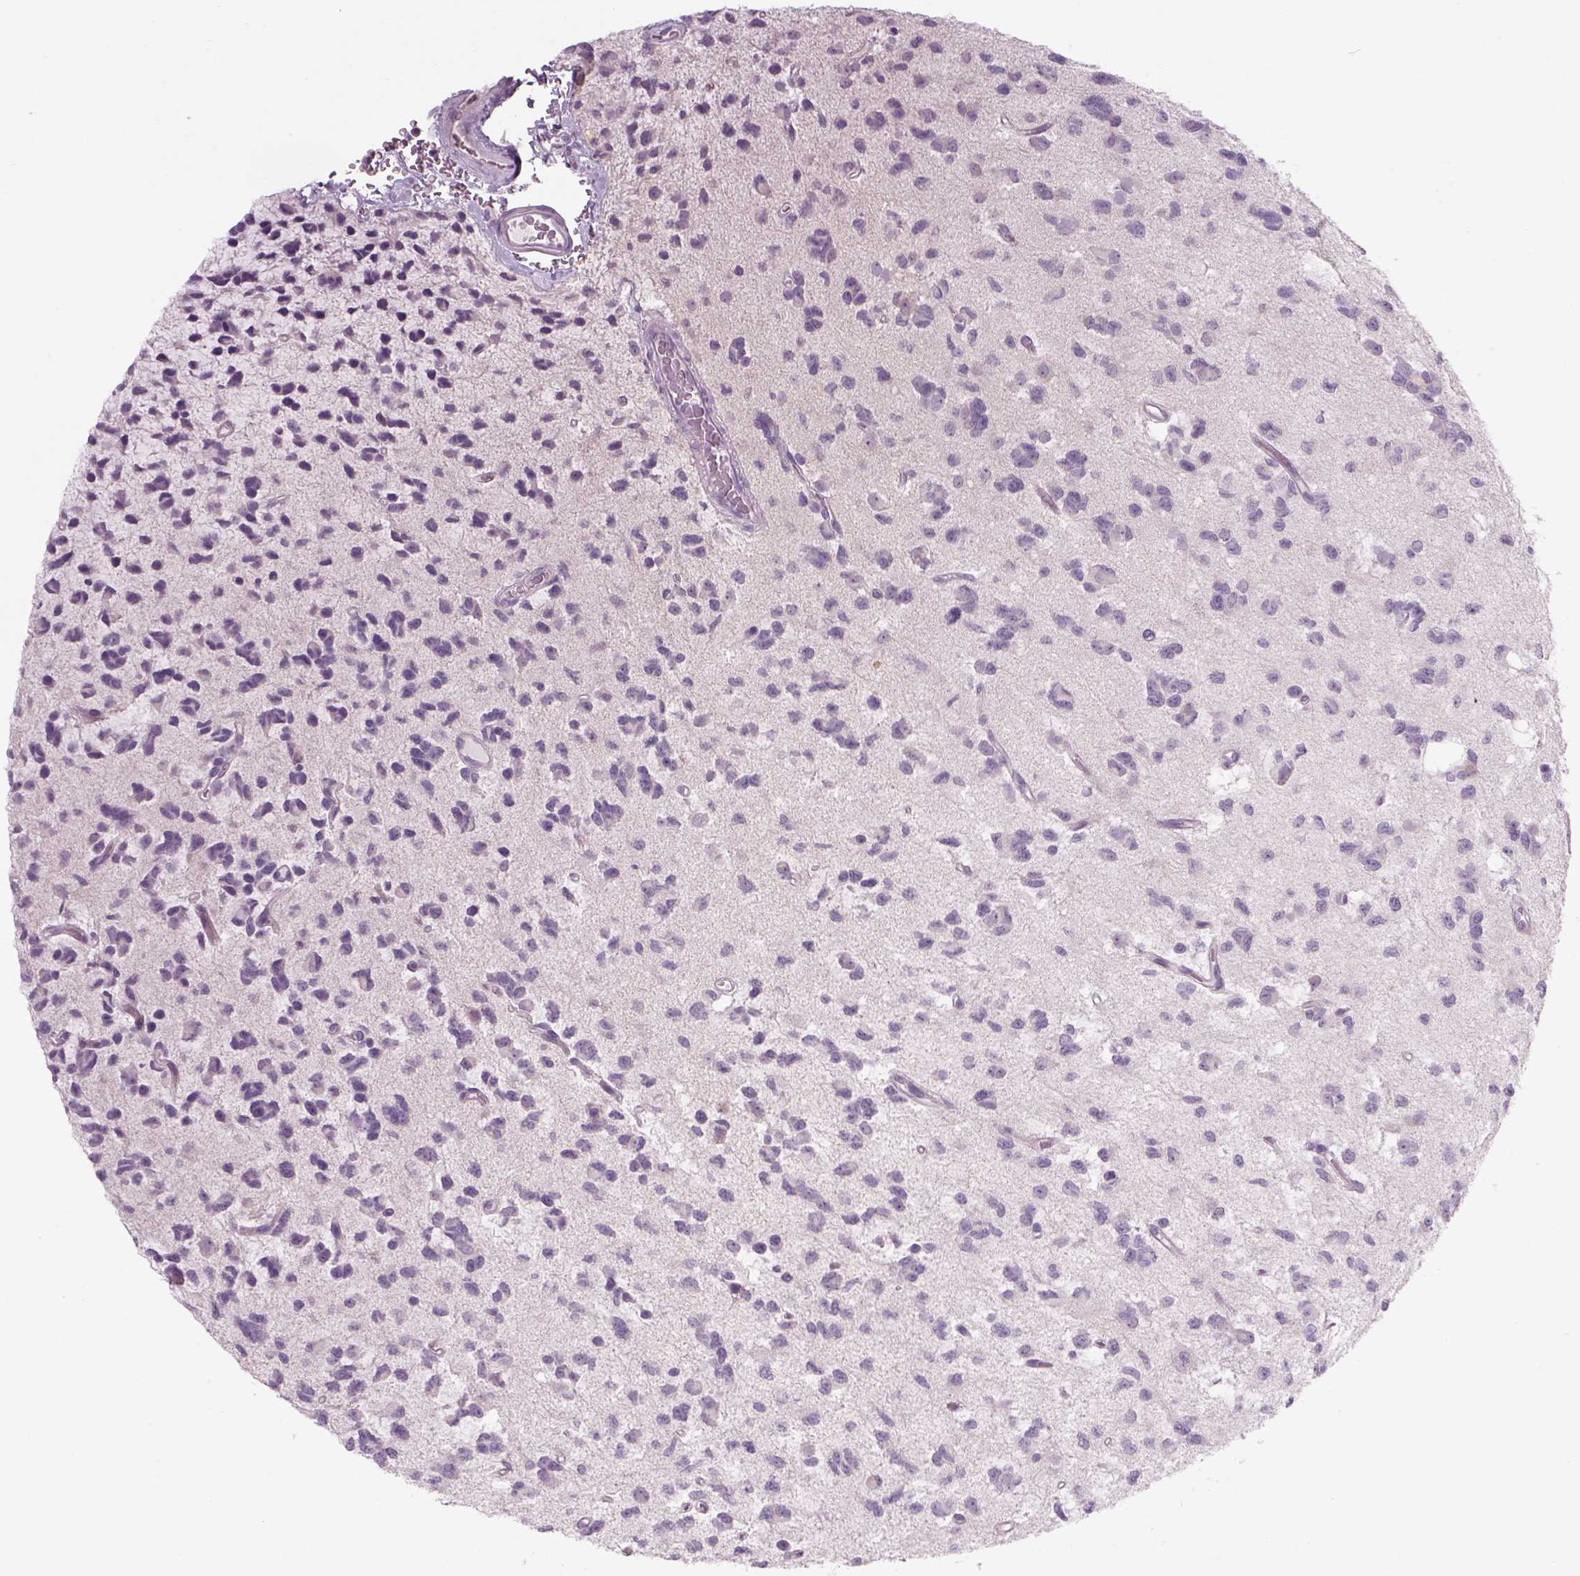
{"staining": {"intensity": "negative", "quantity": "none", "location": "none"}, "tissue": "glioma", "cell_type": "Tumor cells", "image_type": "cancer", "snomed": [{"axis": "morphology", "description": "Glioma, malignant, Low grade"}, {"axis": "topography", "description": "Brain"}], "caption": "A high-resolution micrograph shows IHC staining of glioma, which shows no significant staining in tumor cells.", "gene": "MDH1B", "patient": {"sex": "female", "age": 45}}